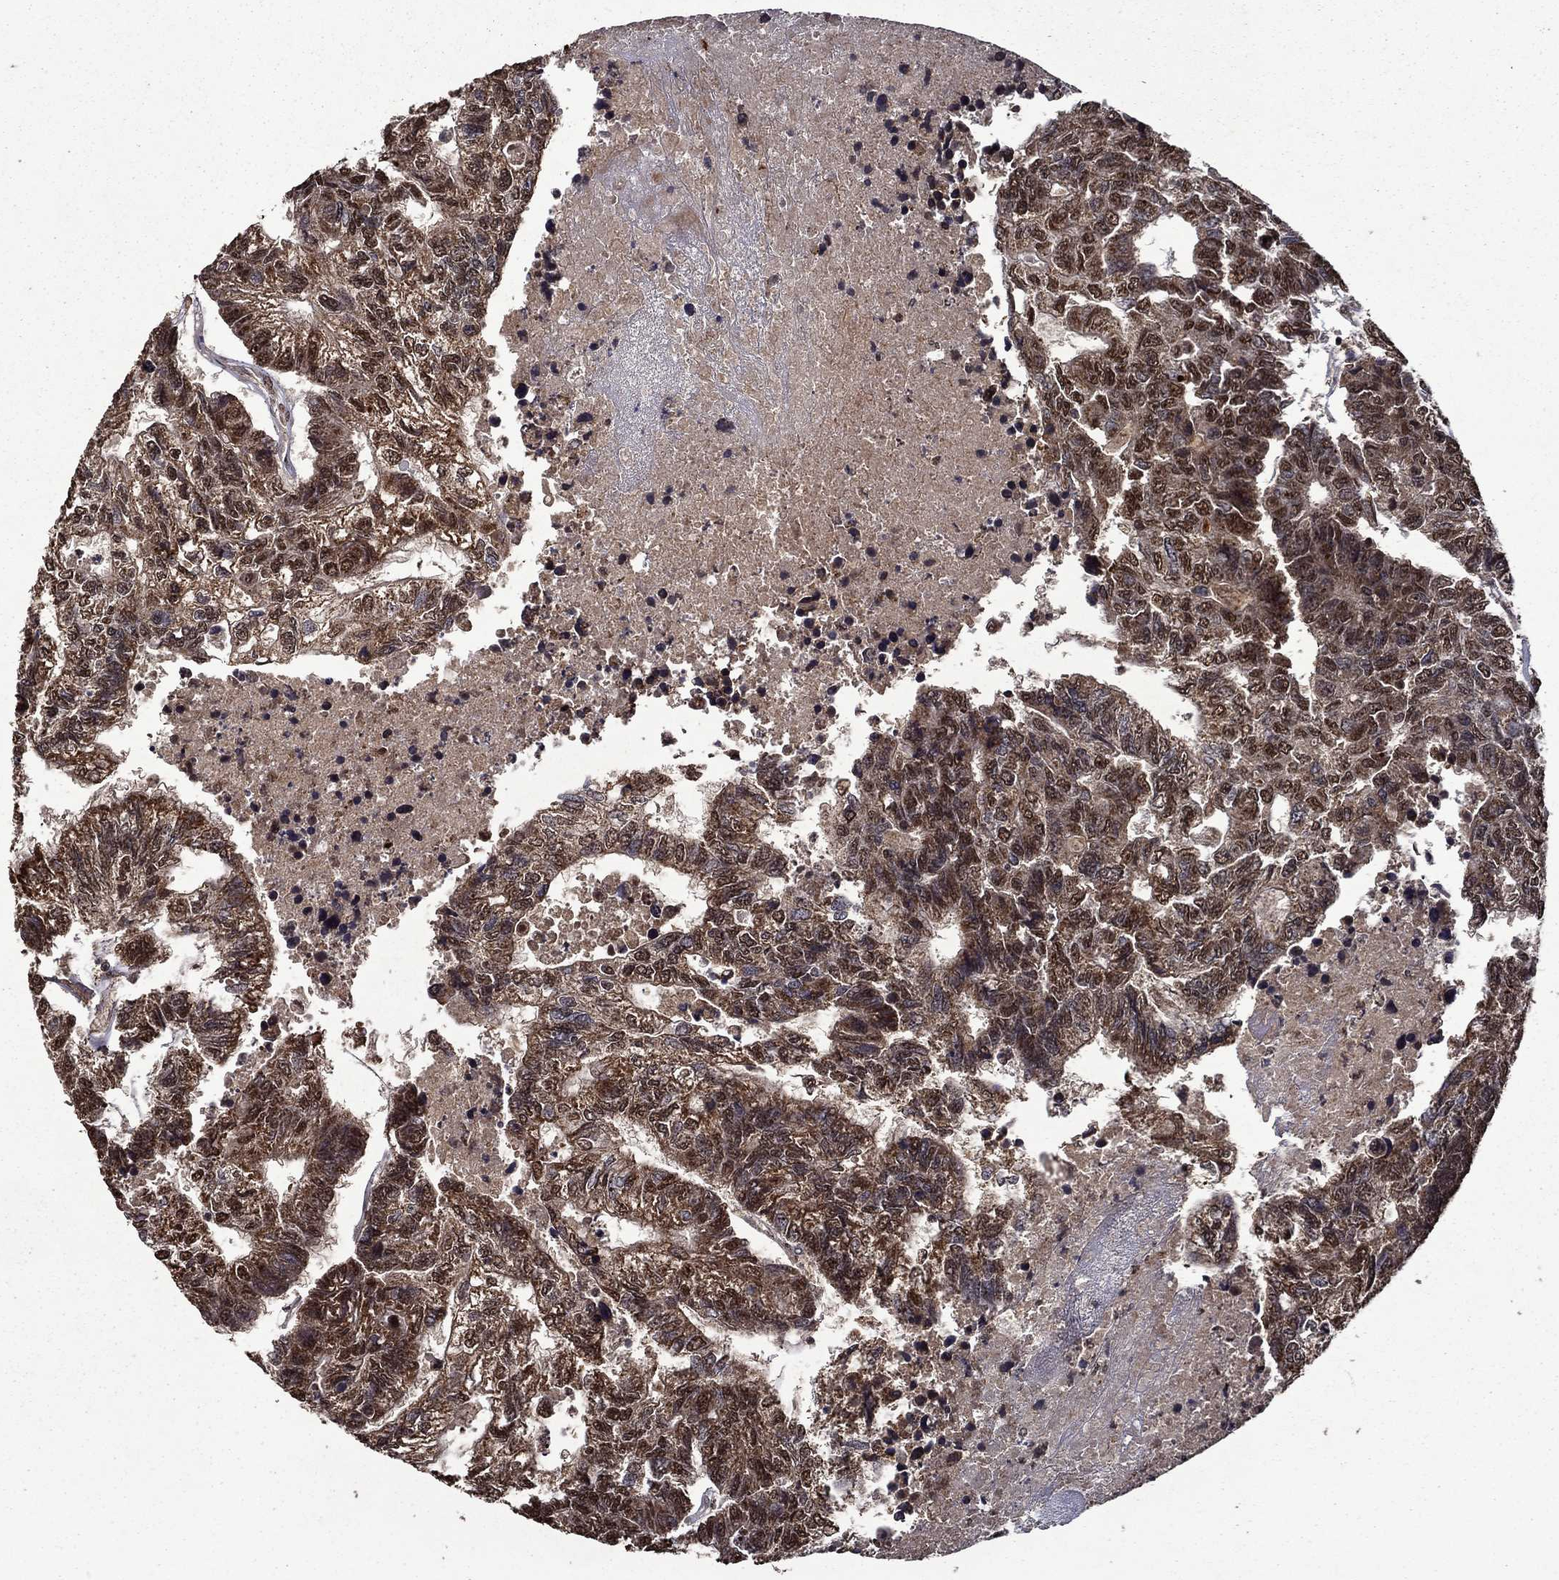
{"staining": {"intensity": "strong", "quantity": "25%-75%", "location": "cytoplasmic/membranous,nuclear"}, "tissue": "colorectal cancer", "cell_type": "Tumor cells", "image_type": "cancer", "snomed": [{"axis": "morphology", "description": "Adenocarcinoma, NOS"}, {"axis": "topography", "description": "Colon"}], "caption": "Immunohistochemistry (IHC) of colorectal adenocarcinoma displays high levels of strong cytoplasmic/membranous and nuclear expression in approximately 25%-75% of tumor cells.", "gene": "ITM2B", "patient": {"sex": "female", "age": 48}}